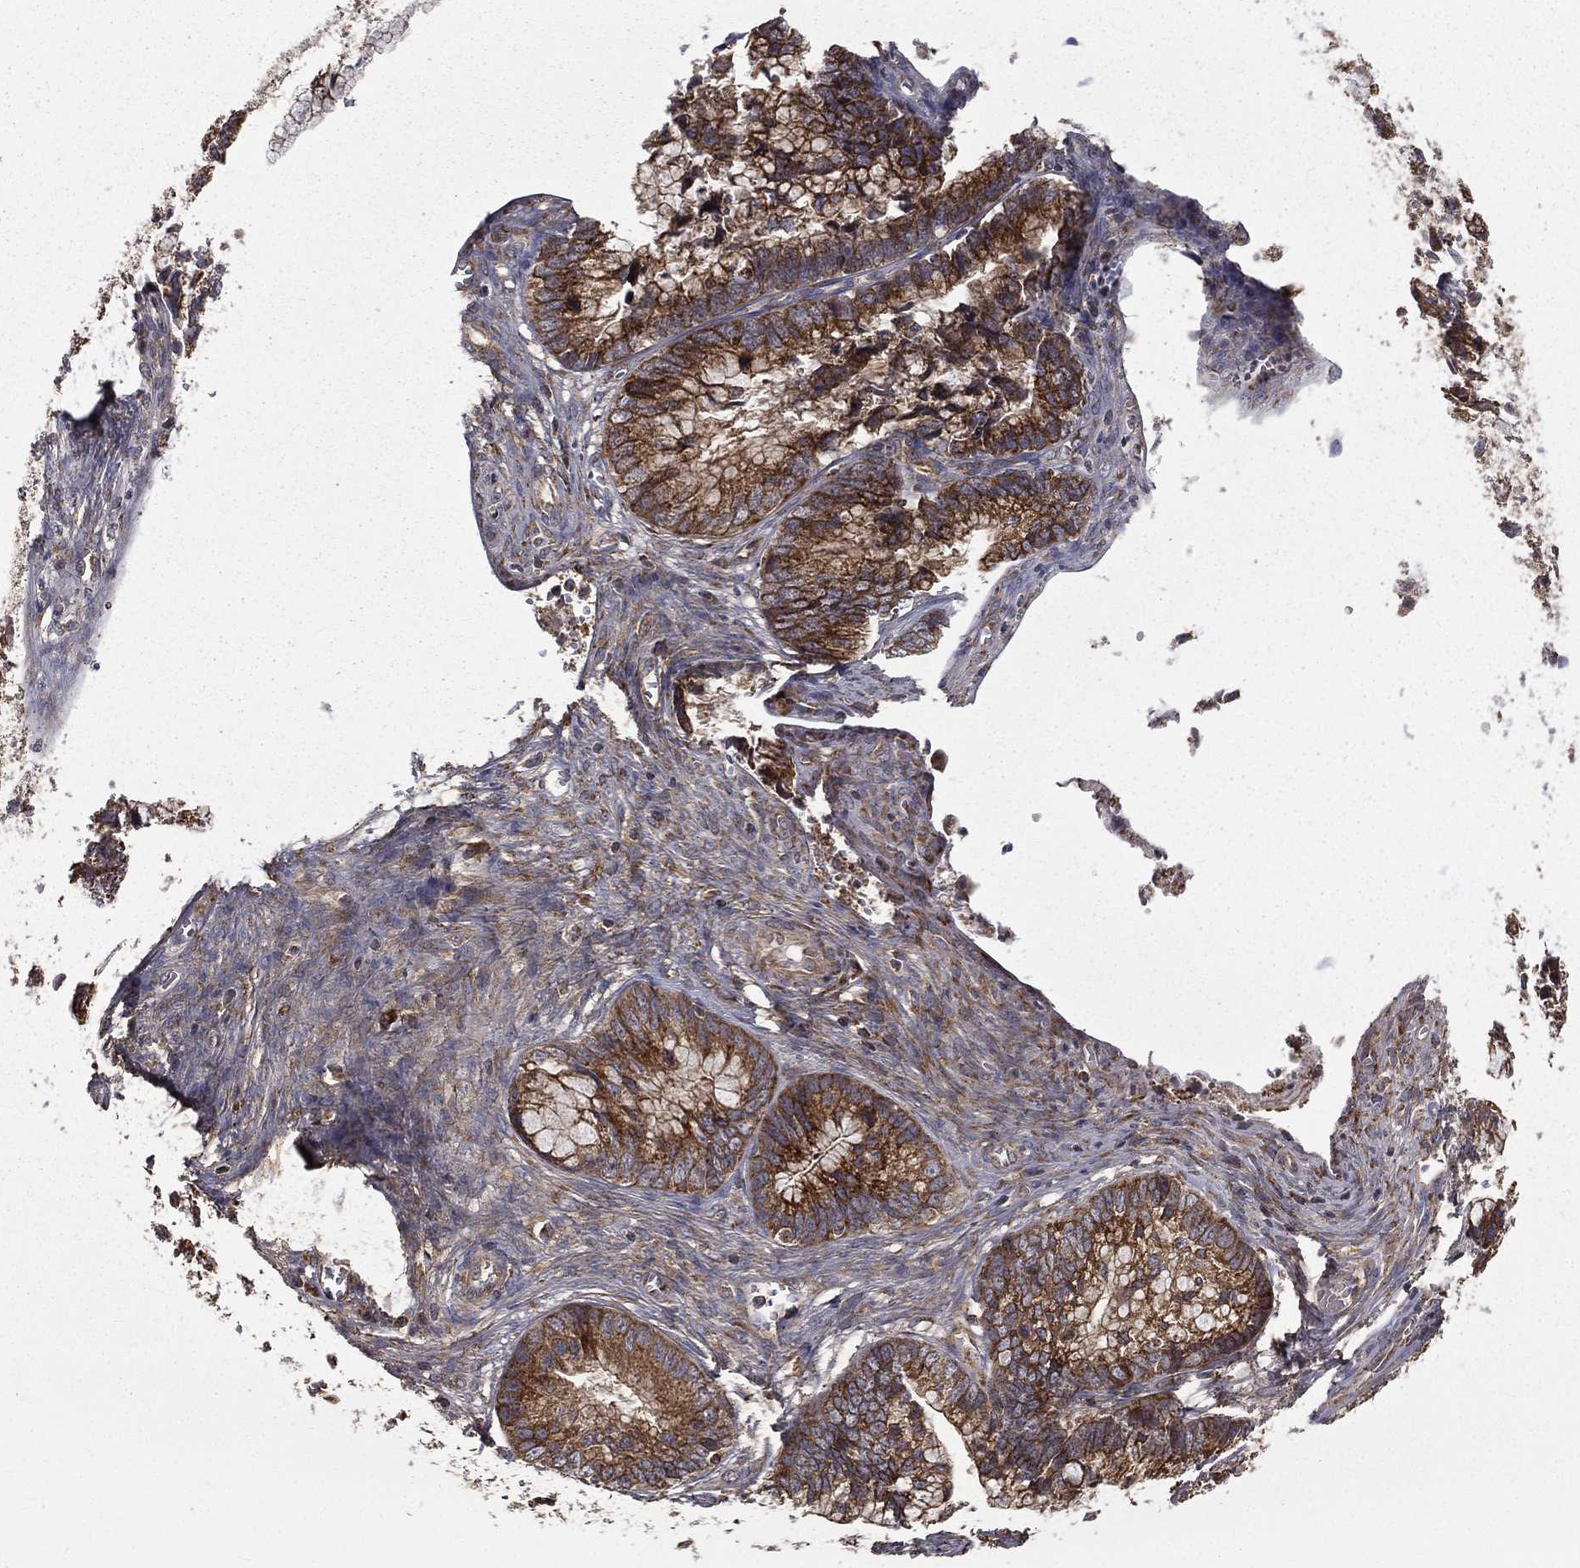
{"staining": {"intensity": "strong", "quantity": ">75%", "location": "cytoplasmic/membranous"}, "tissue": "cervical cancer", "cell_type": "Tumor cells", "image_type": "cancer", "snomed": [{"axis": "morphology", "description": "Adenocarcinoma, NOS"}, {"axis": "topography", "description": "Cervix"}], "caption": "Protein staining shows strong cytoplasmic/membranous expression in about >75% of tumor cells in cervical cancer (adenocarcinoma).", "gene": "OLFML1", "patient": {"sex": "female", "age": 44}}